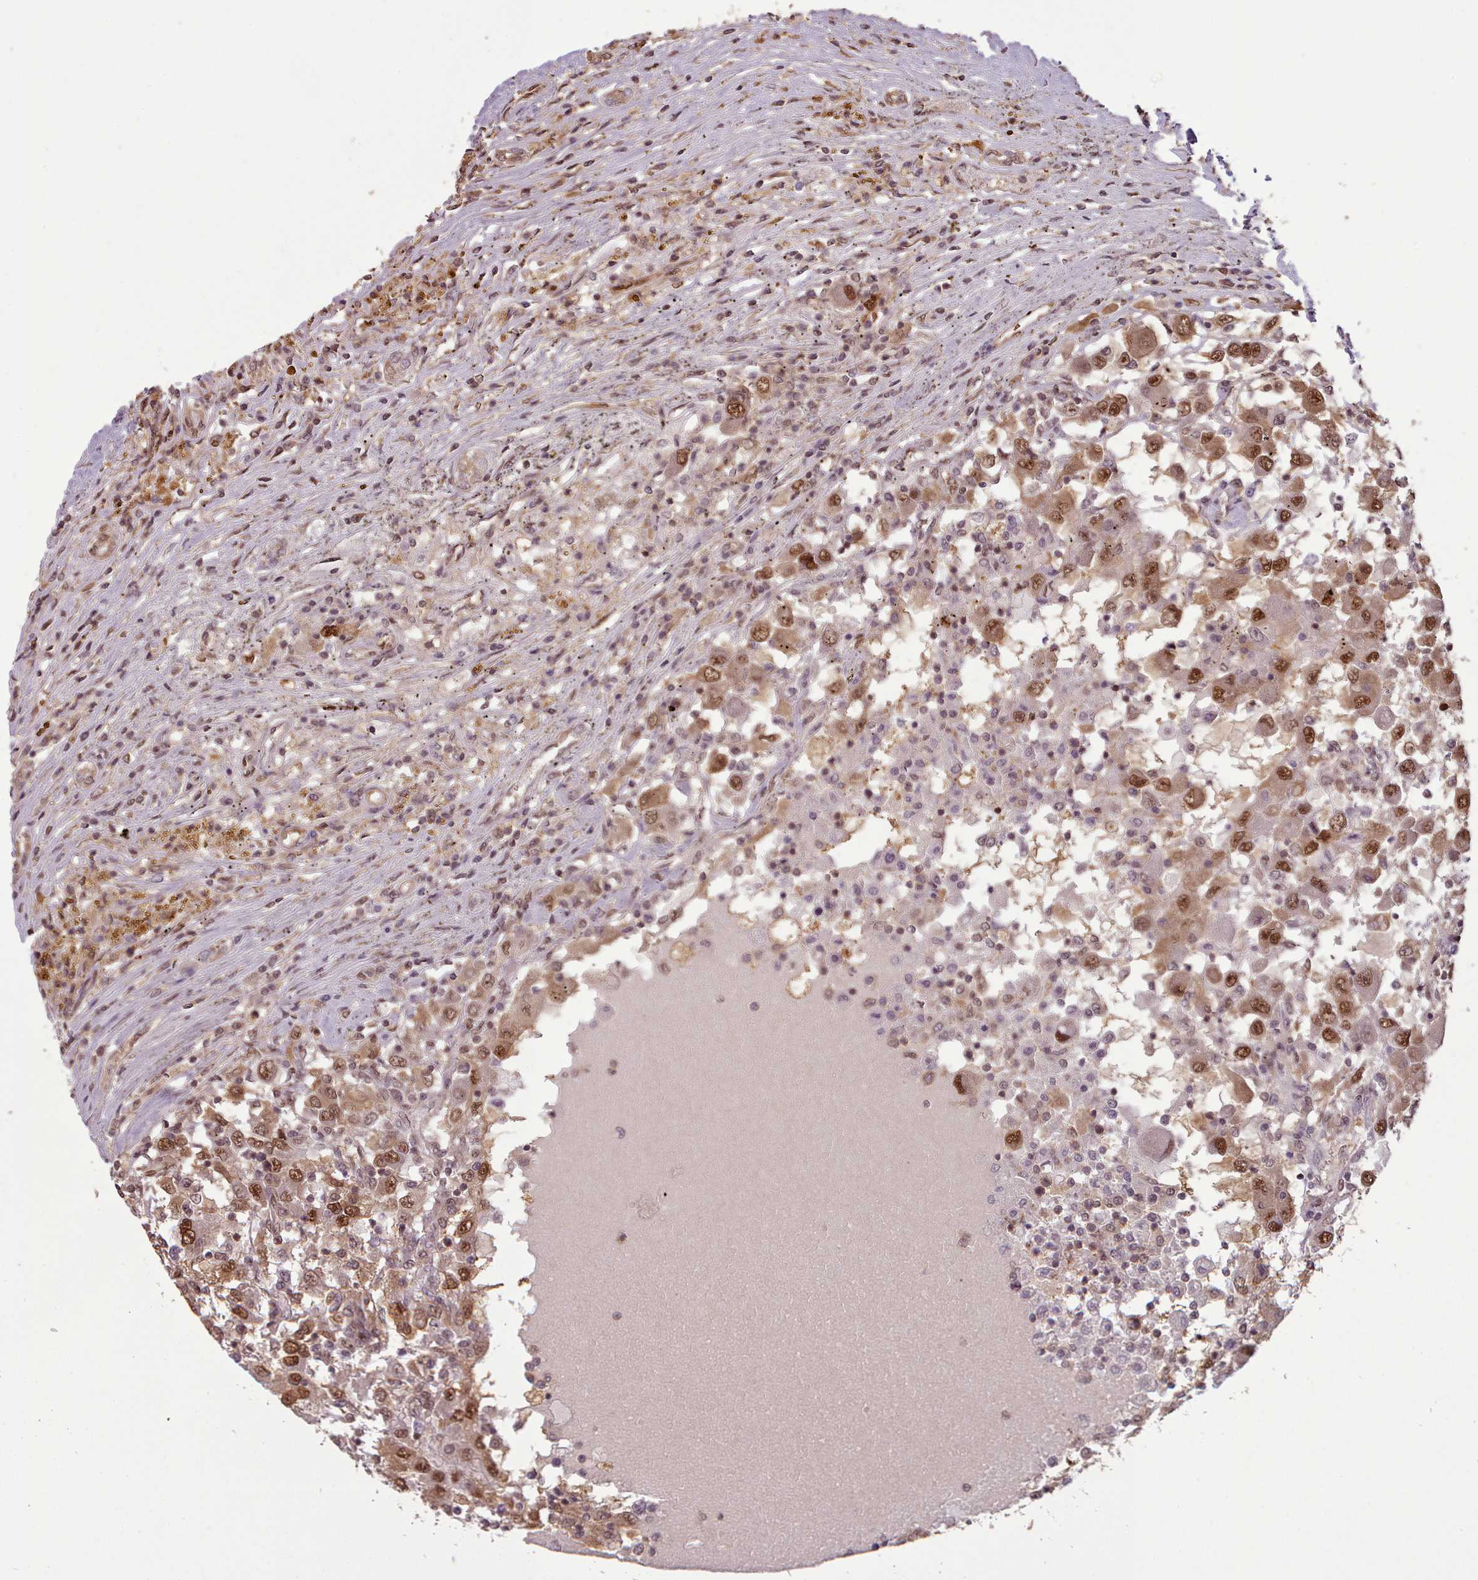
{"staining": {"intensity": "moderate", "quantity": ">75%", "location": "cytoplasmic/membranous,nuclear"}, "tissue": "renal cancer", "cell_type": "Tumor cells", "image_type": "cancer", "snomed": [{"axis": "morphology", "description": "Adenocarcinoma, NOS"}, {"axis": "topography", "description": "Kidney"}], "caption": "DAB immunohistochemical staining of human renal cancer (adenocarcinoma) shows moderate cytoplasmic/membranous and nuclear protein staining in about >75% of tumor cells. (DAB (3,3'-diaminobenzidine) IHC, brown staining for protein, blue staining for nuclei).", "gene": "RPS27A", "patient": {"sex": "female", "age": 67}}